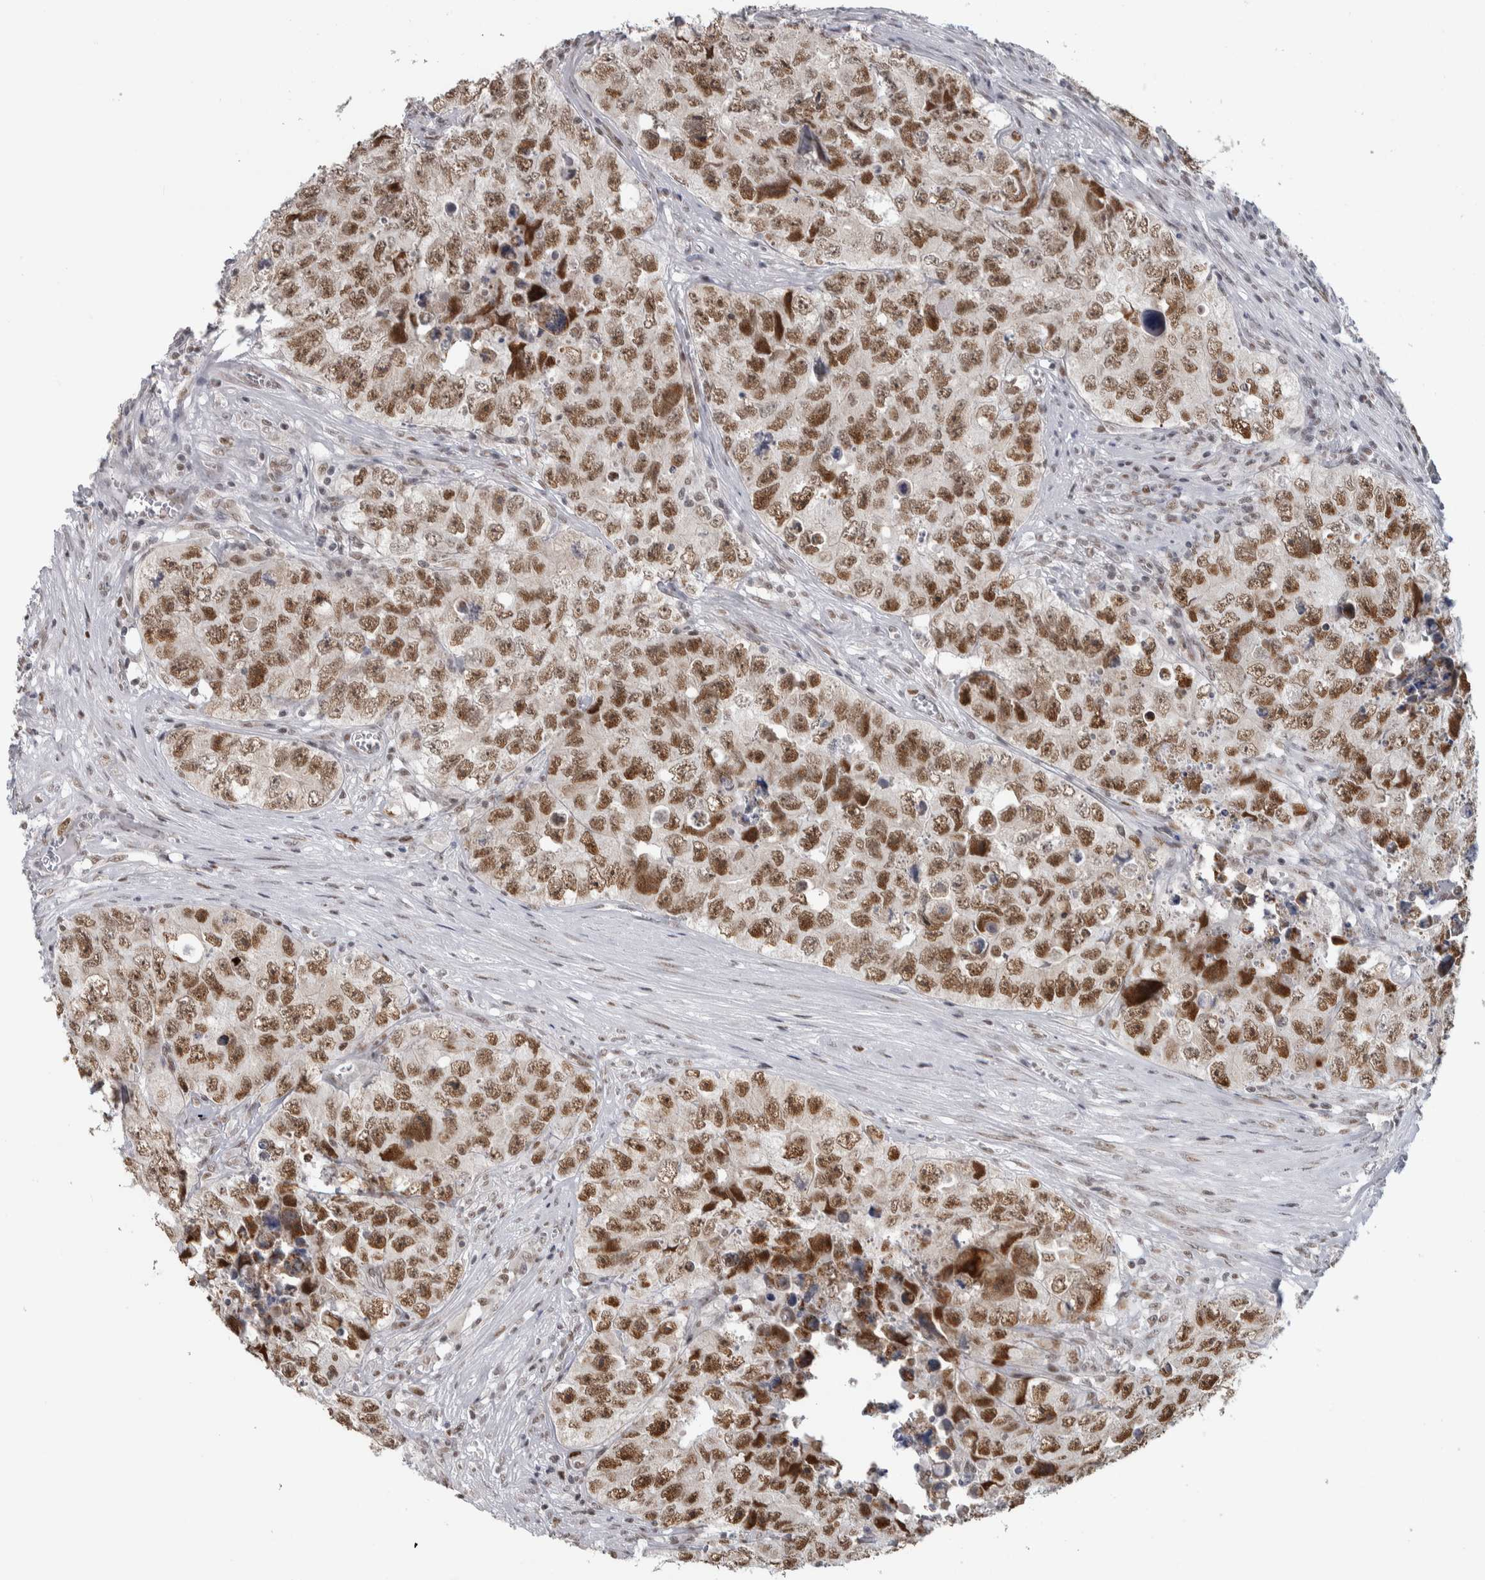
{"staining": {"intensity": "strong", "quantity": ">75%", "location": "nuclear"}, "tissue": "testis cancer", "cell_type": "Tumor cells", "image_type": "cancer", "snomed": [{"axis": "morphology", "description": "Seminoma, NOS"}, {"axis": "morphology", "description": "Carcinoma, Embryonal, NOS"}, {"axis": "topography", "description": "Testis"}], "caption": "About >75% of tumor cells in seminoma (testis) display strong nuclear protein positivity as visualized by brown immunohistochemical staining.", "gene": "HEXIM2", "patient": {"sex": "male", "age": 43}}